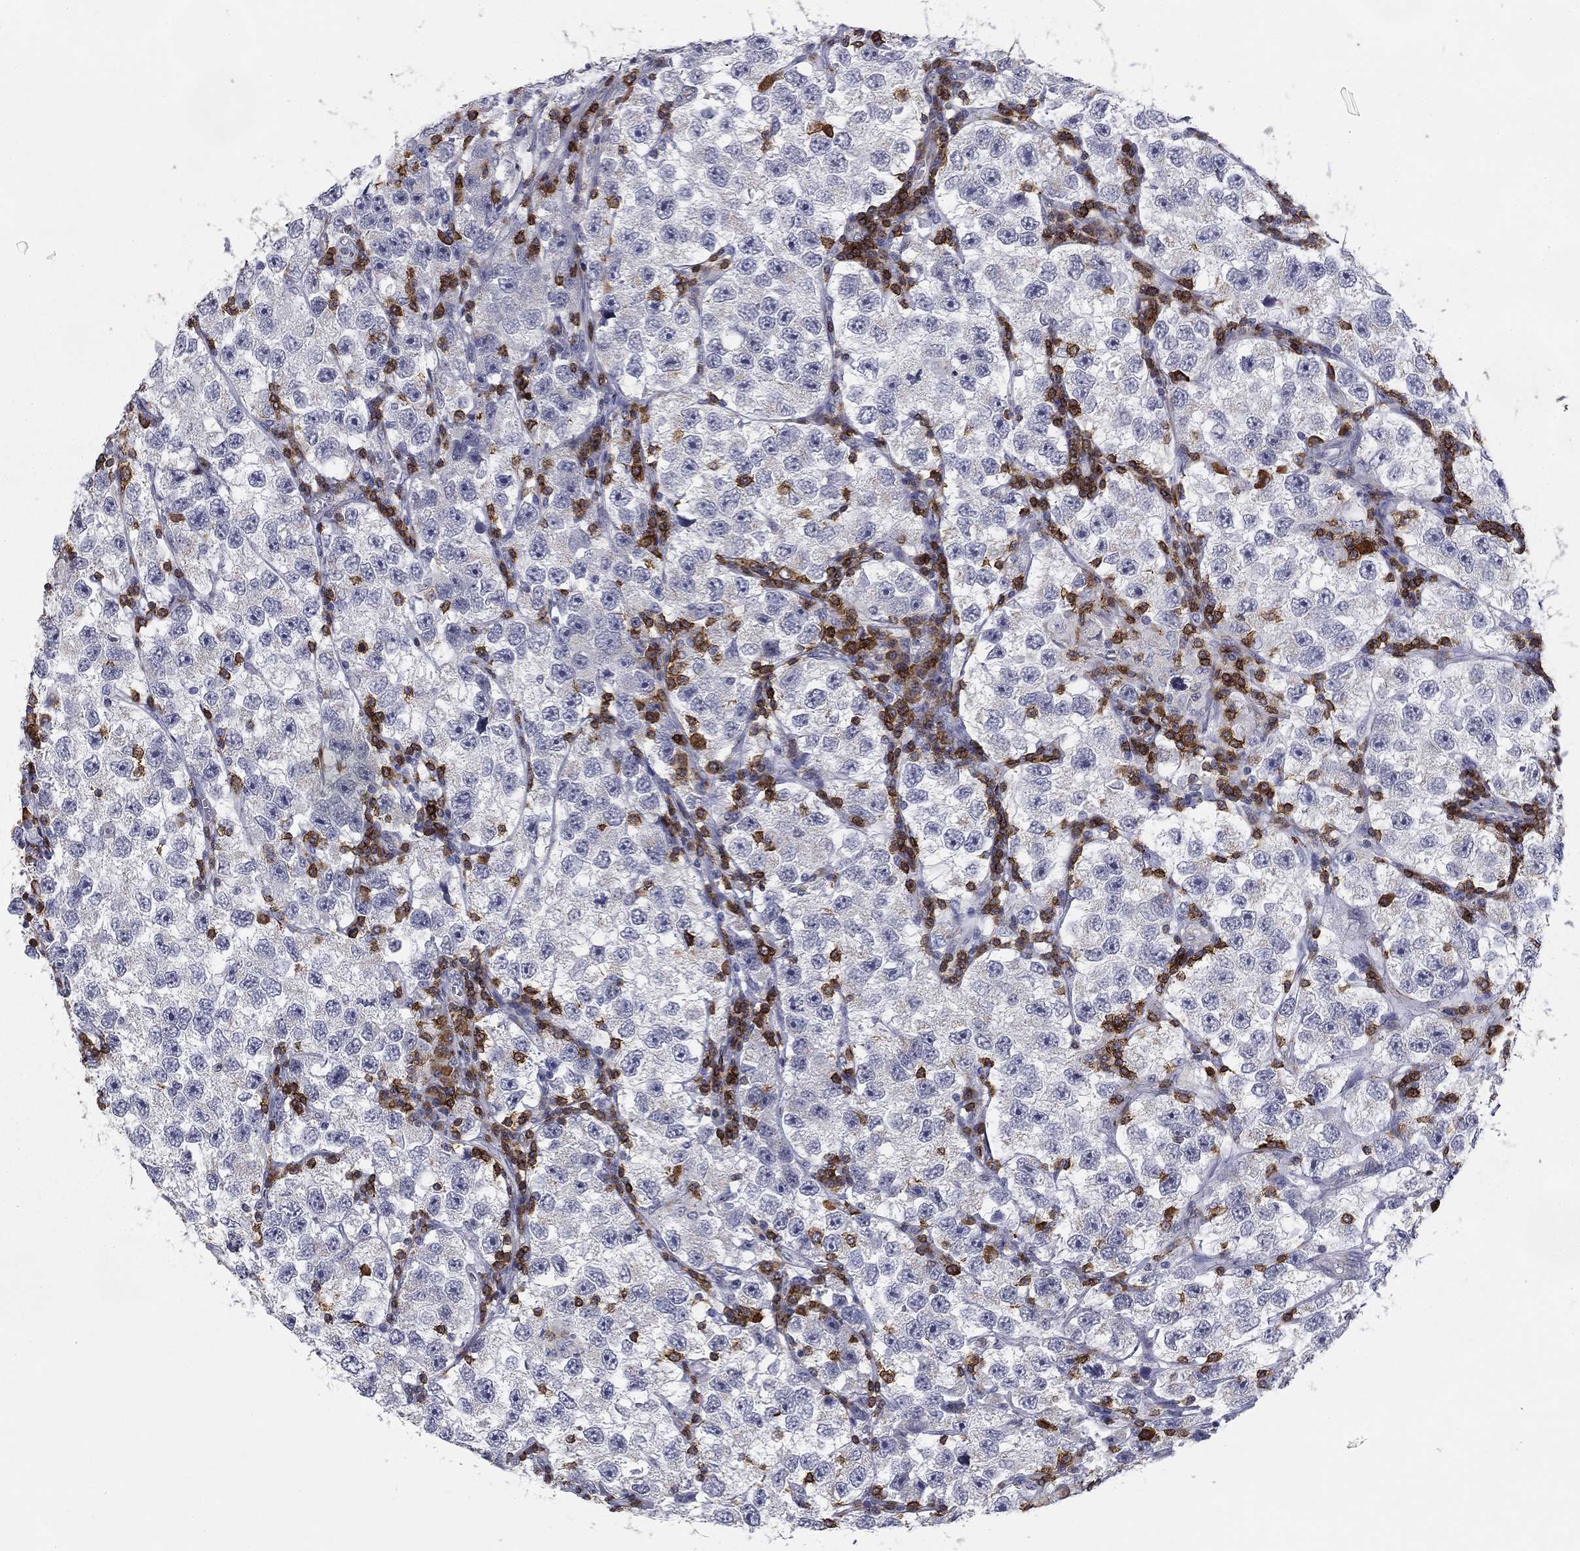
{"staining": {"intensity": "negative", "quantity": "none", "location": "none"}, "tissue": "testis cancer", "cell_type": "Tumor cells", "image_type": "cancer", "snomed": [{"axis": "morphology", "description": "Seminoma, NOS"}, {"axis": "topography", "description": "Testis"}], "caption": "Testis cancer was stained to show a protein in brown. There is no significant staining in tumor cells.", "gene": "TRAT1", "patient": {"sex": "male", "age": 26}}